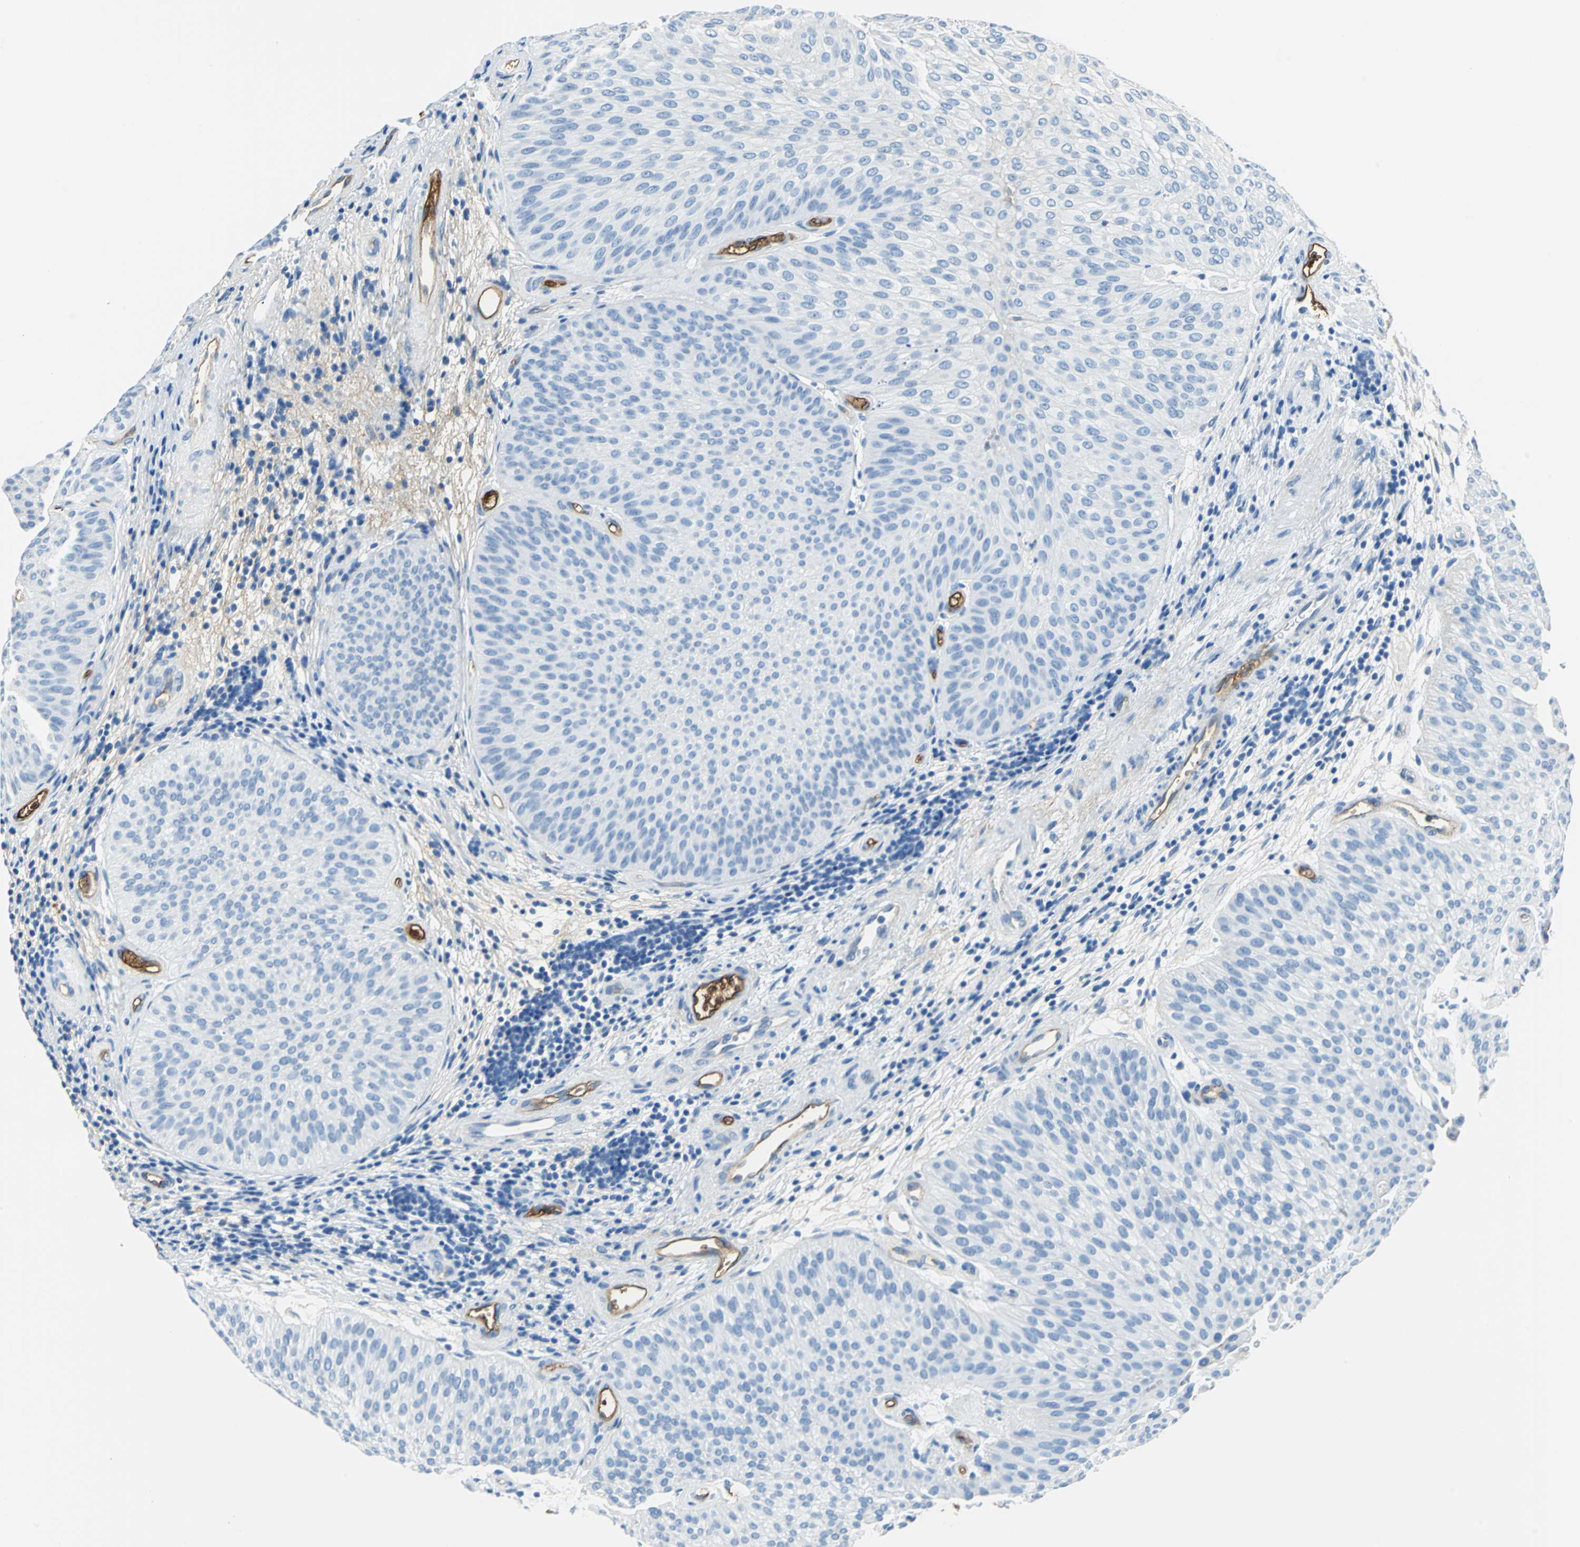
{"staining": {"intensity": "negative", "quantity": "none", "location": "none"}, "tissue": "urothelial cancer", "cell_type": "Tumor cells", "image_type": "cancer", "snomed": [{"axis": "morphology", "description": "Urothelial carcinoma, Low grade"}, {"axis": "topography", "description": "Urinary bladder"}], "caption": "IHC of human low-grade urothelial carcinoma displays no staining in tumor cells. The staining was performed using DAB (3,3'-diaminobenzidine) to visualize the protein expression in brown, while the nuclei were stained in blue with hematoxylin (Magnification: 20x).", "gene": "ALB", "patient": {"sex": "female", "age": 60}}